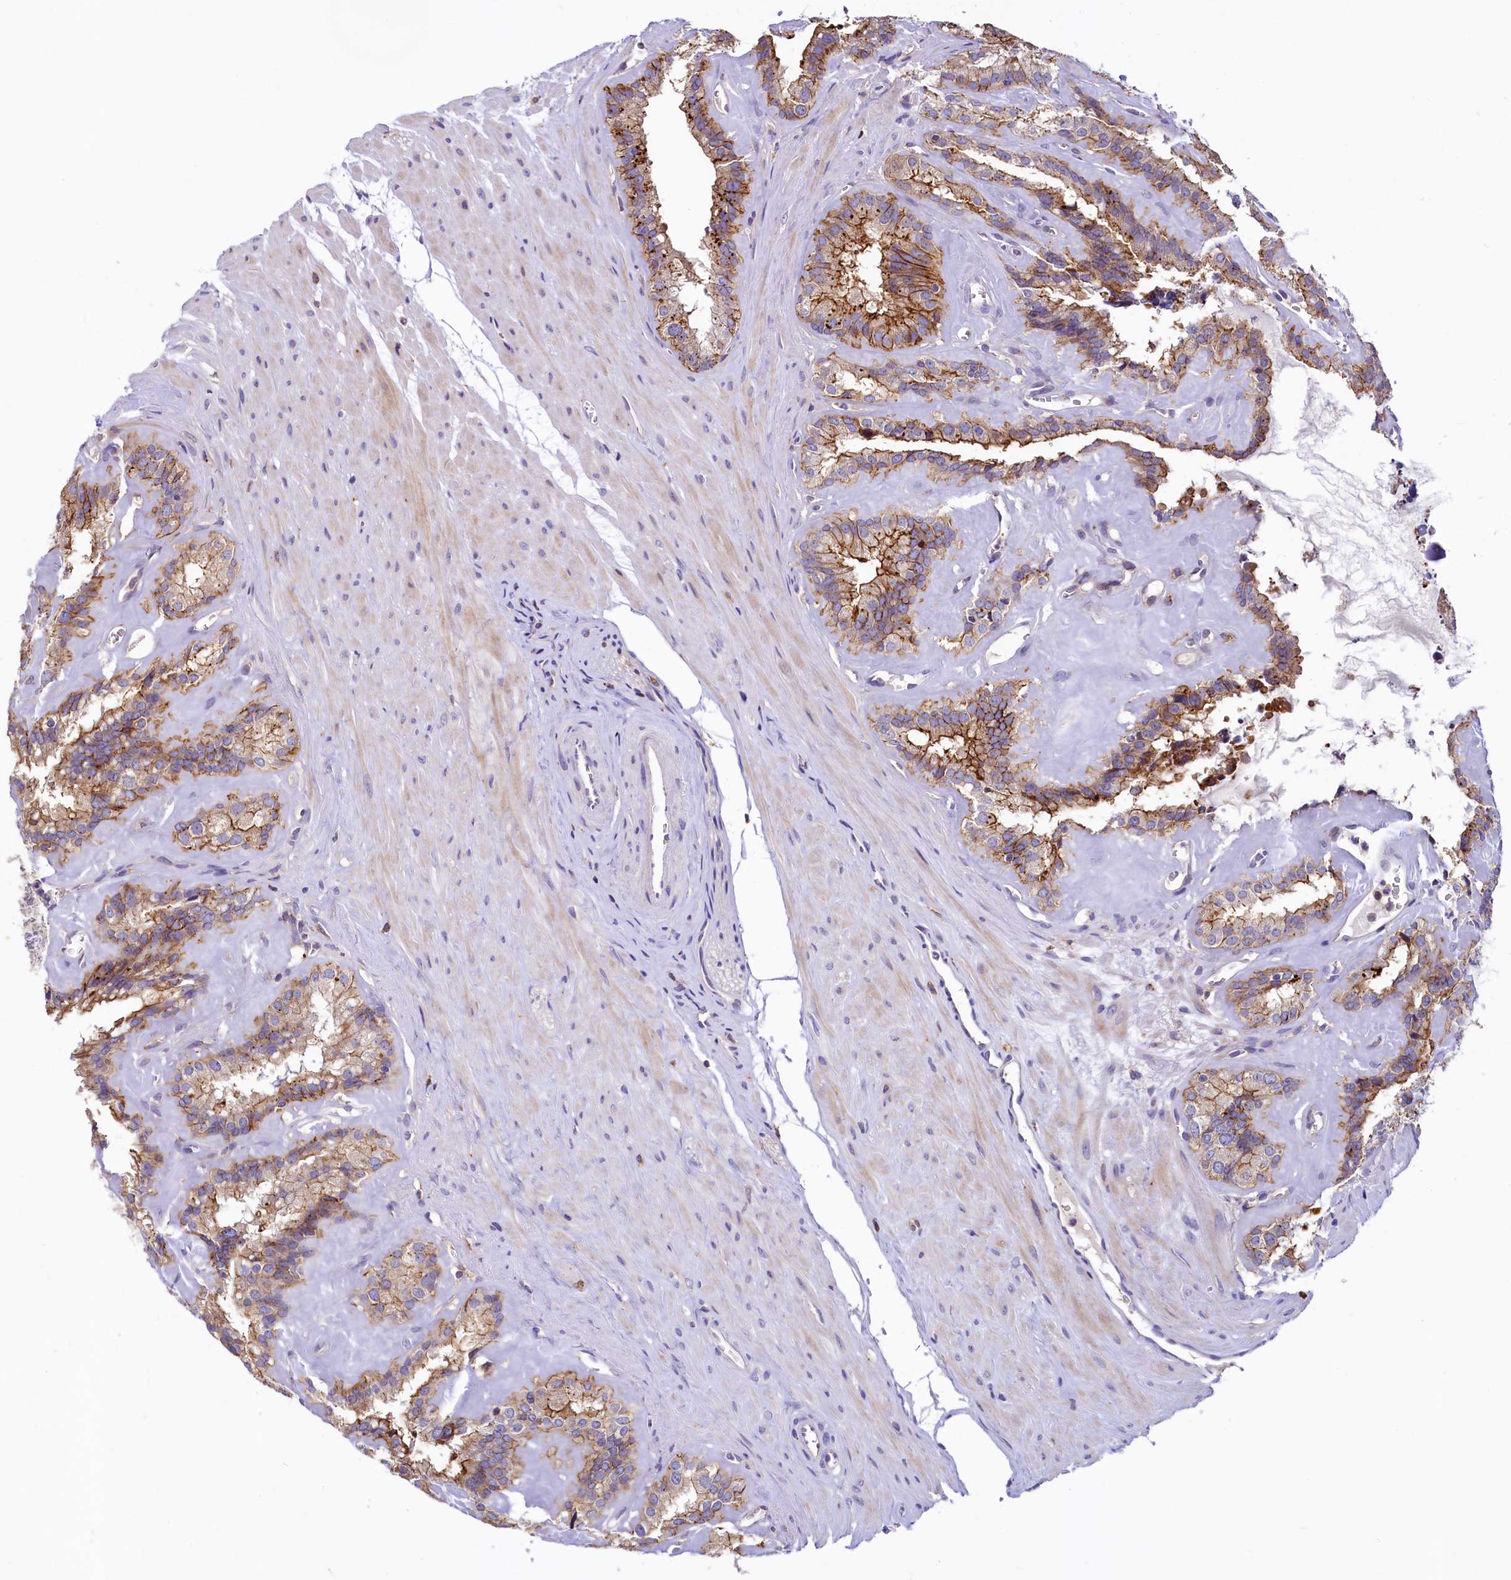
{"staining": {"intensity": "moderate", "quantity": ">75%", "location": "cytoplasmic/membranous"}, "tissue": "seminal vesicle", "cell_type": "Glandular cells", "image_type": "normal", "snomed": [{"axis": "morphology", "description": "Normal tissue, NOS"}, {"axis": "topography", "description": "Prostate"}, {"axis": "topography", "description": "Seminal veicle"}], "caption": "Immunohistochemical staining of normal seminal vesicle demonstrates >75% levels of moderate cytoplasmic/membranous protein expression in approximately >75% of glandular cells. Nuclei are stained in blue.", "gene": "HPS6", "patient": {"sex": "male", "age": 59}}